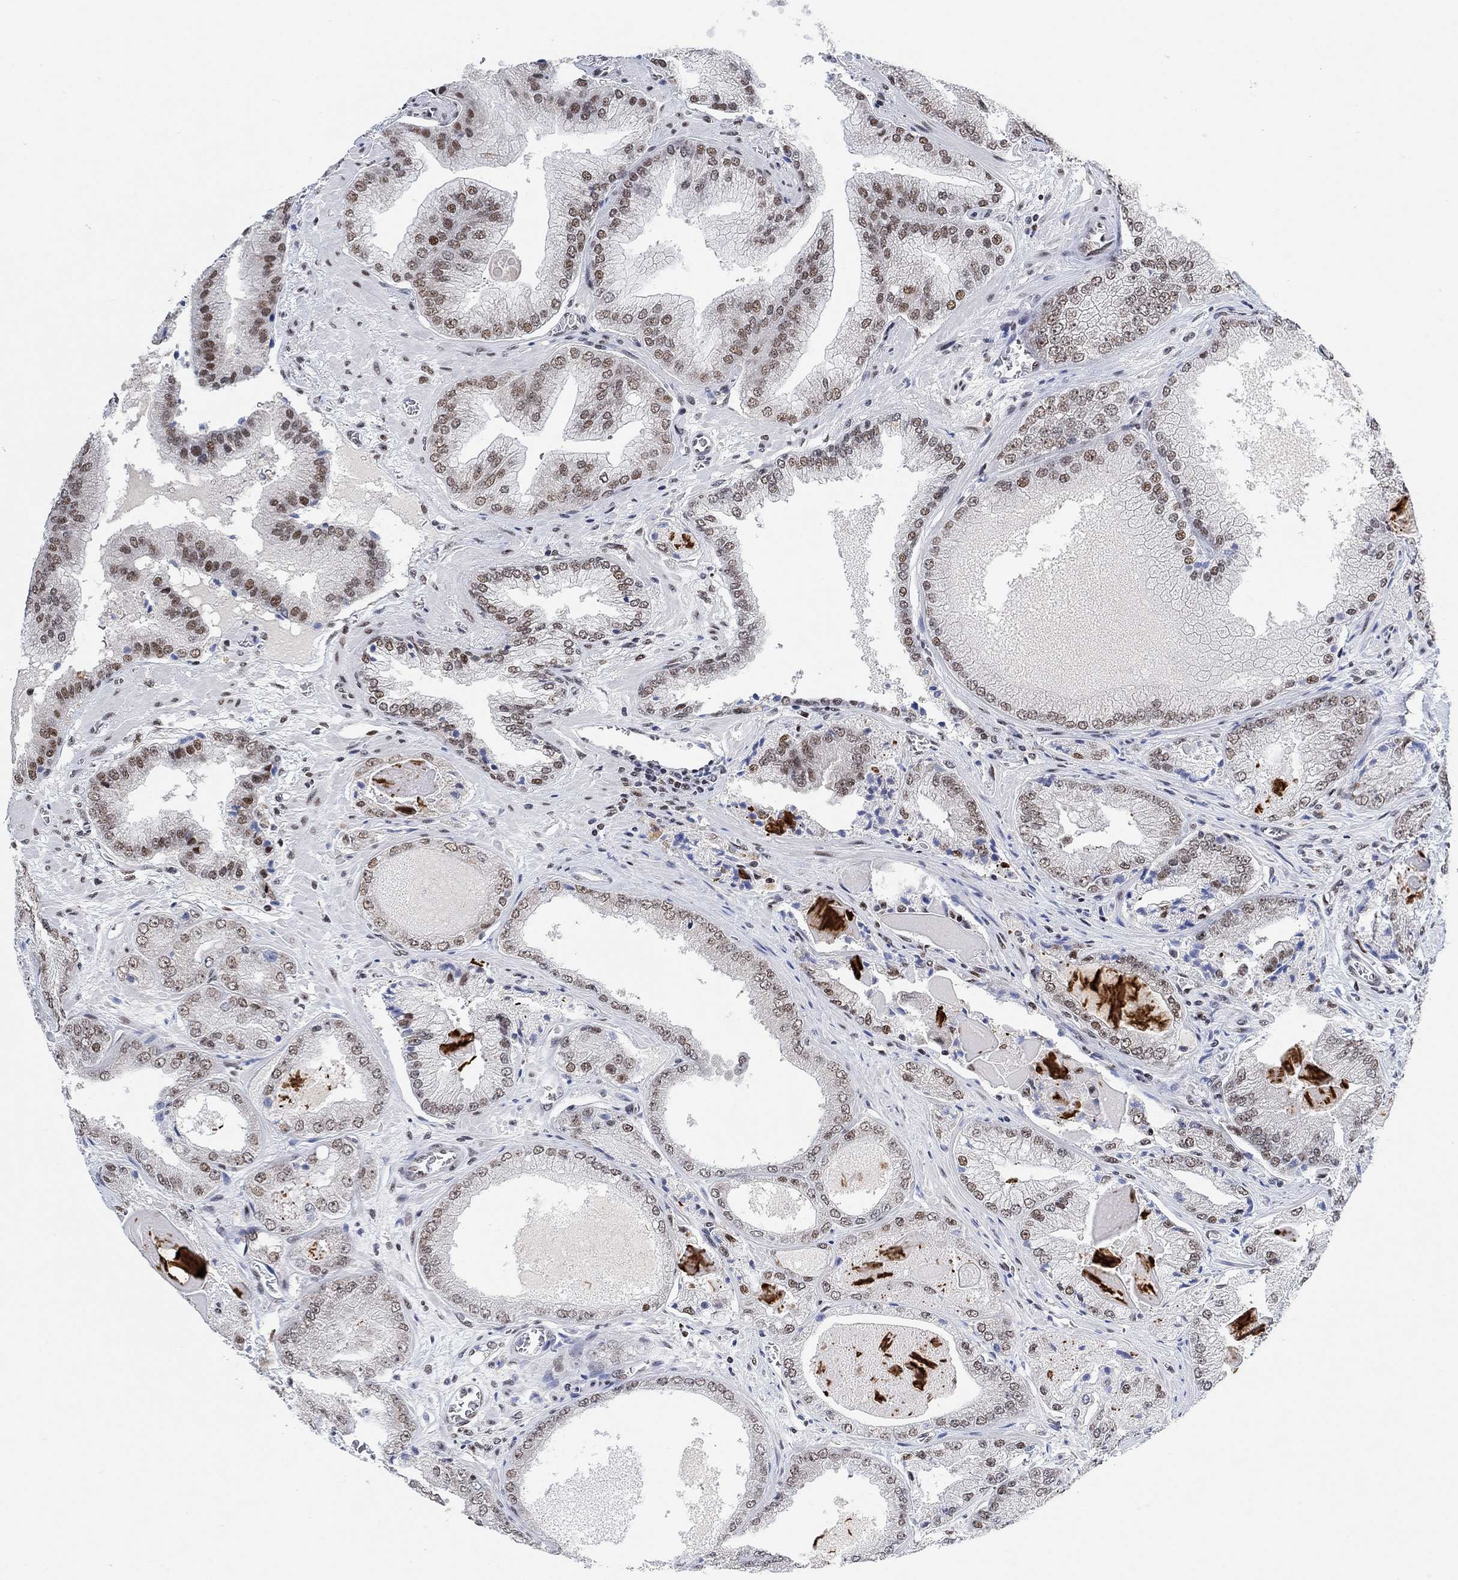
{"staining": {"intensity": "moderate", "quantity": "25%-75%", "location": "nuclear"}, "tissue": "prostate cancer", "cell_type": "Tumor cells", "image_type": "cancer", "snomed": [{"axis": "morphology", "description": "Adenocarcinoma, Low grade"}, {"axis": "topography", "description": "Prostate"}], "caption": "Immunohistochemical staining of prostate cancer (low-grade adenocarcinoma) demonstrates medium levels of moderate nuclear staining in about 25%-75% of tumor cells.", "gene": "USP39", "patient": {"sex": "male", "age": 72}}